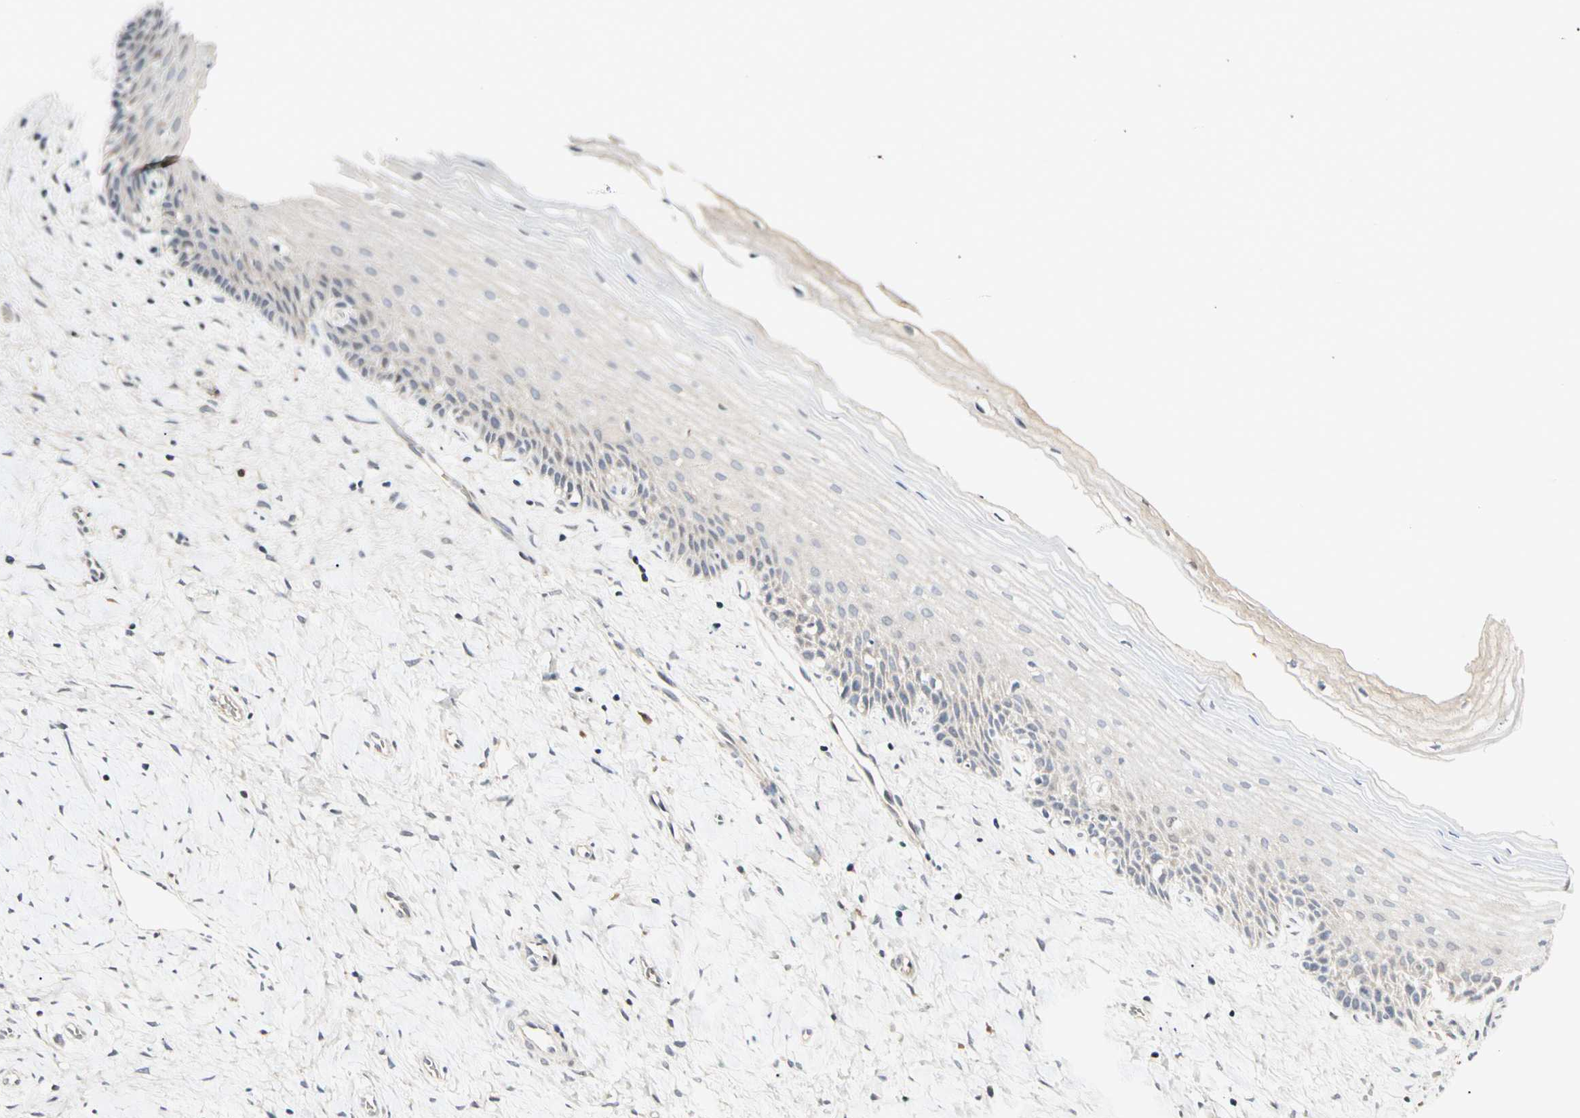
{"staining": {"intensity": "negative", "quantity": "none", "location": "none"}, "tissue": "cervix", "cell_type": "Glandular cells", "image_type": "normal", "snomed": [{"axis": "morphology", "description": "Normal tissue, NOS"}, {"axis": "topography", "description": "Cervix"}], "caption": "DAB (3,3'-diaminobenzidine) immunohistochemical staining of unremarkable human cervix displays no significant expression in glandular cells. (DAB IHC visualized using brightfield microscopy, high magnification).", "gene": "GREM1", "patient": {"sex": "female", "age": 39}}